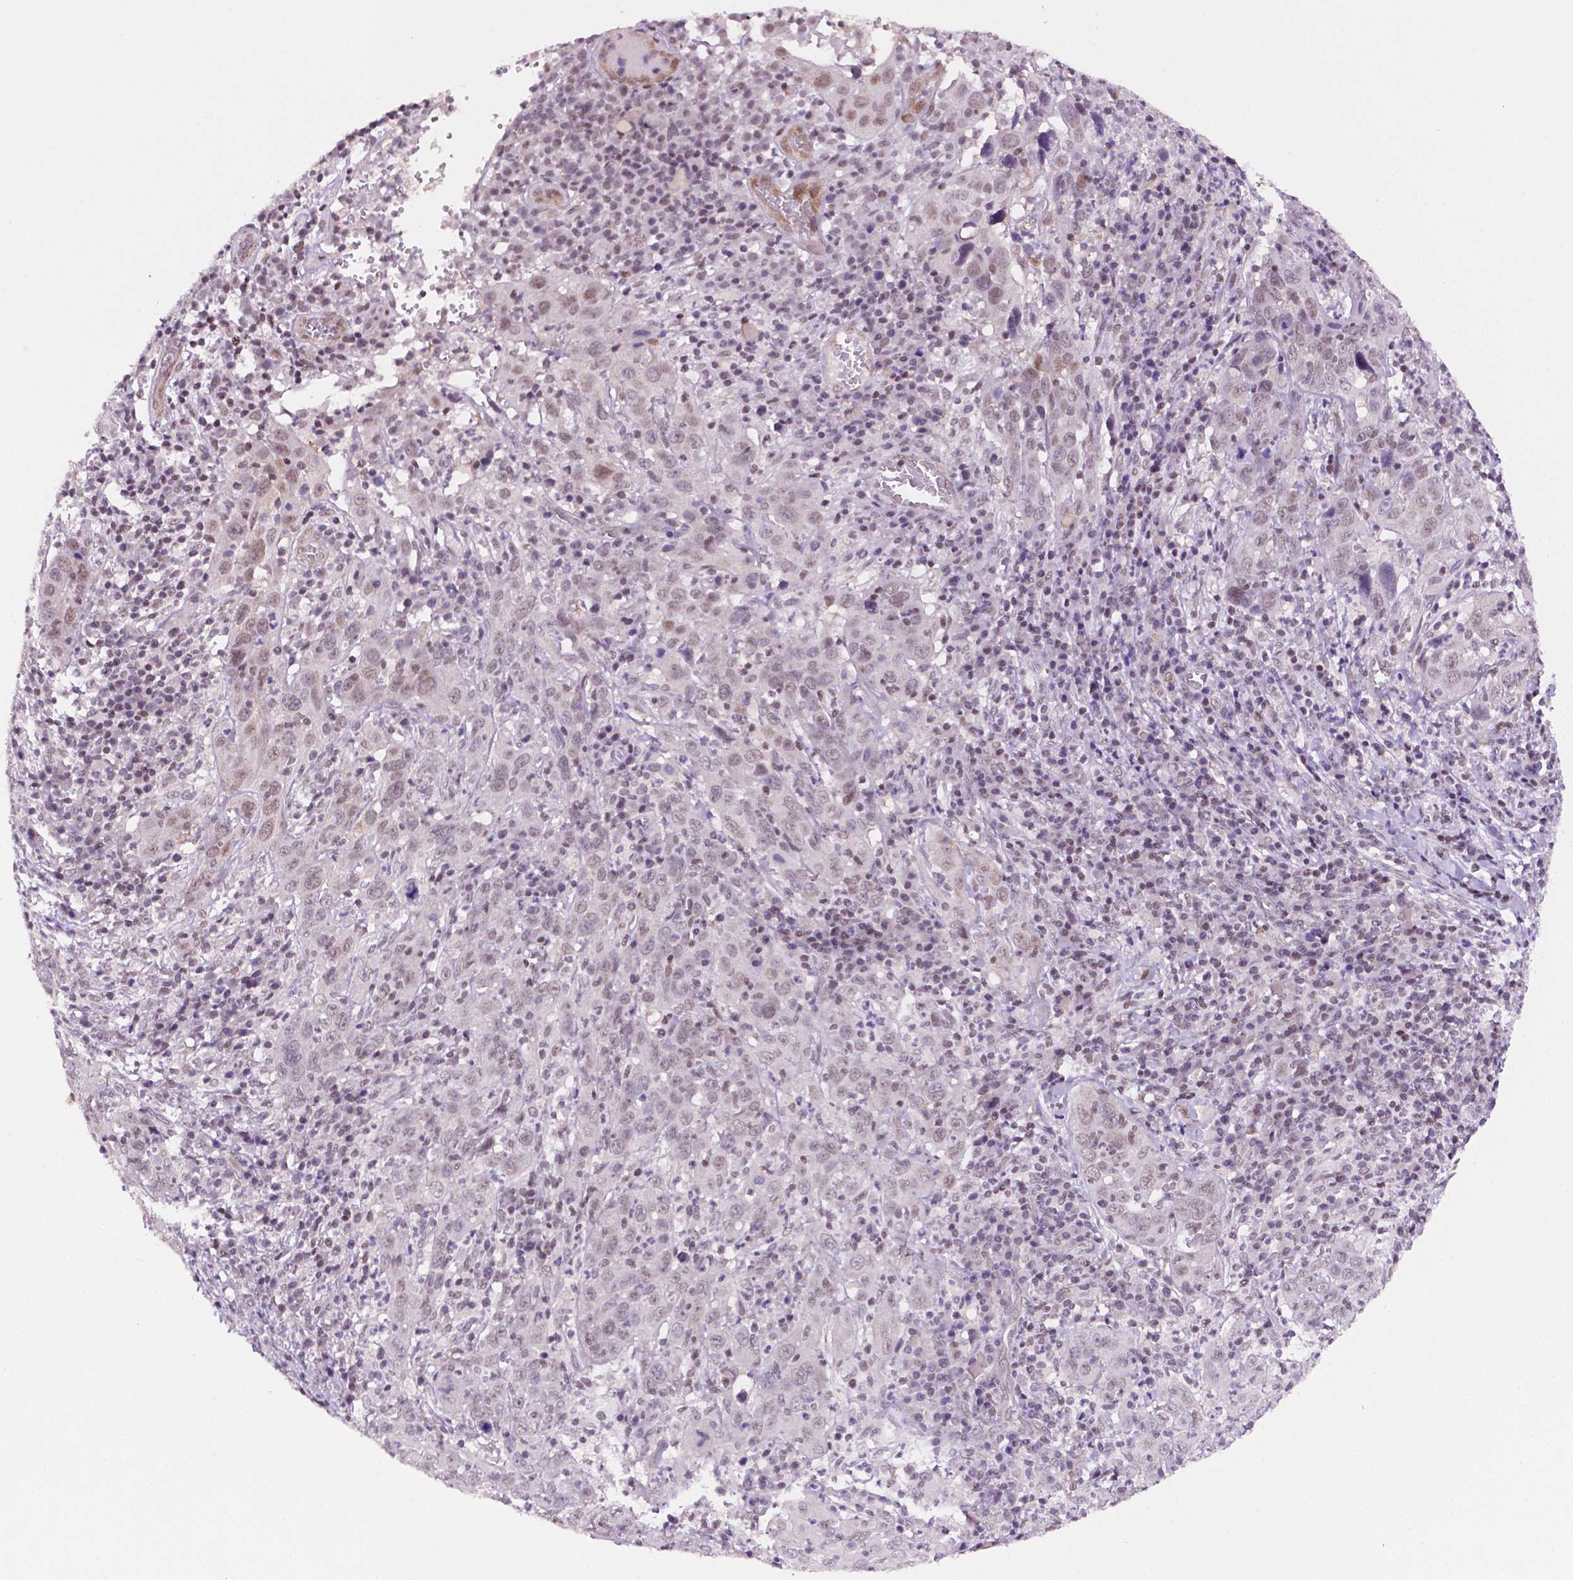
{"staining": {"intensity": "weak", "quantity": "25%-75%", "location": "nuclear"}, "tissue": "cervical cancer", "cell_type": "Tumor cells", "image_type": "cancer", "snomed": [{"axis": "morphology", "description": "Squamous cell carcinoma, NOS"}, {"axis": "topography", "description": "Cervix"}], "caption": "This photomicrograph exhibits cervical cancer stained with IHC to label a protein in brown. The nuclear of tumor cells show weak positivity for the protein. Nuclei are counter-stained blue.", "gene": "NCOR1", "patient": {"sex": "female", "age": 46}}